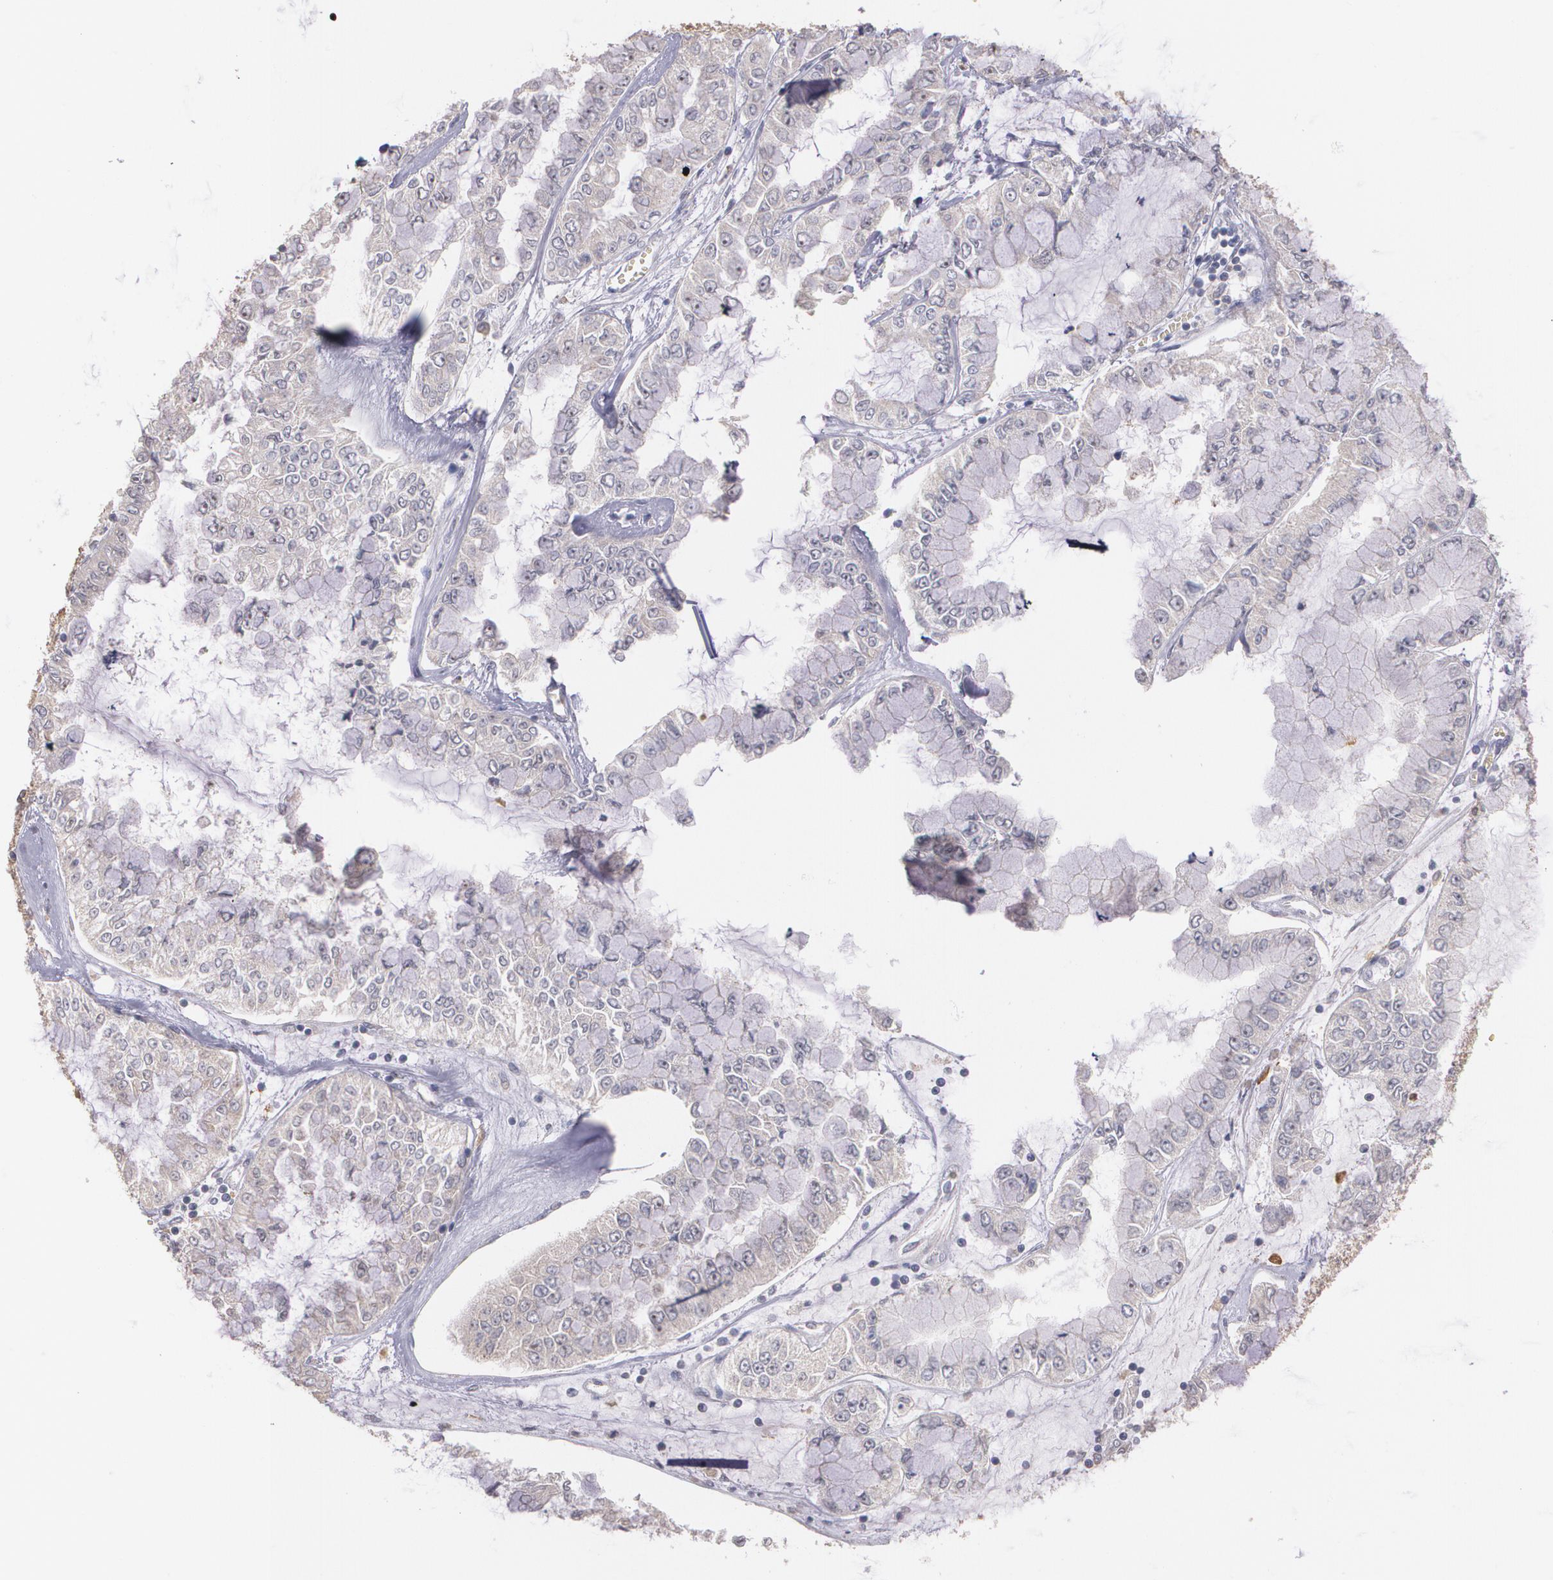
{"staining": {"intensity": "weak", "quantity": "<25%", "location": "cytoplasmic/membranous"}, "tissue": "liver cancer", "cell_type": "Tumor cells", "image_type": "cancer", "snomed": [{"axis": "morphology", "description": "Cholangiocarcinoma"}, {"axis": "topography", "description": "Liver"}], "caption": "Human cholangiocarcinoma (liver) stained for a protein using immunohistochemistry (IHC) reveals no staining in tumor cells.", "gene": "AMBP", "patient": {"sex": "female", "age": 79}}